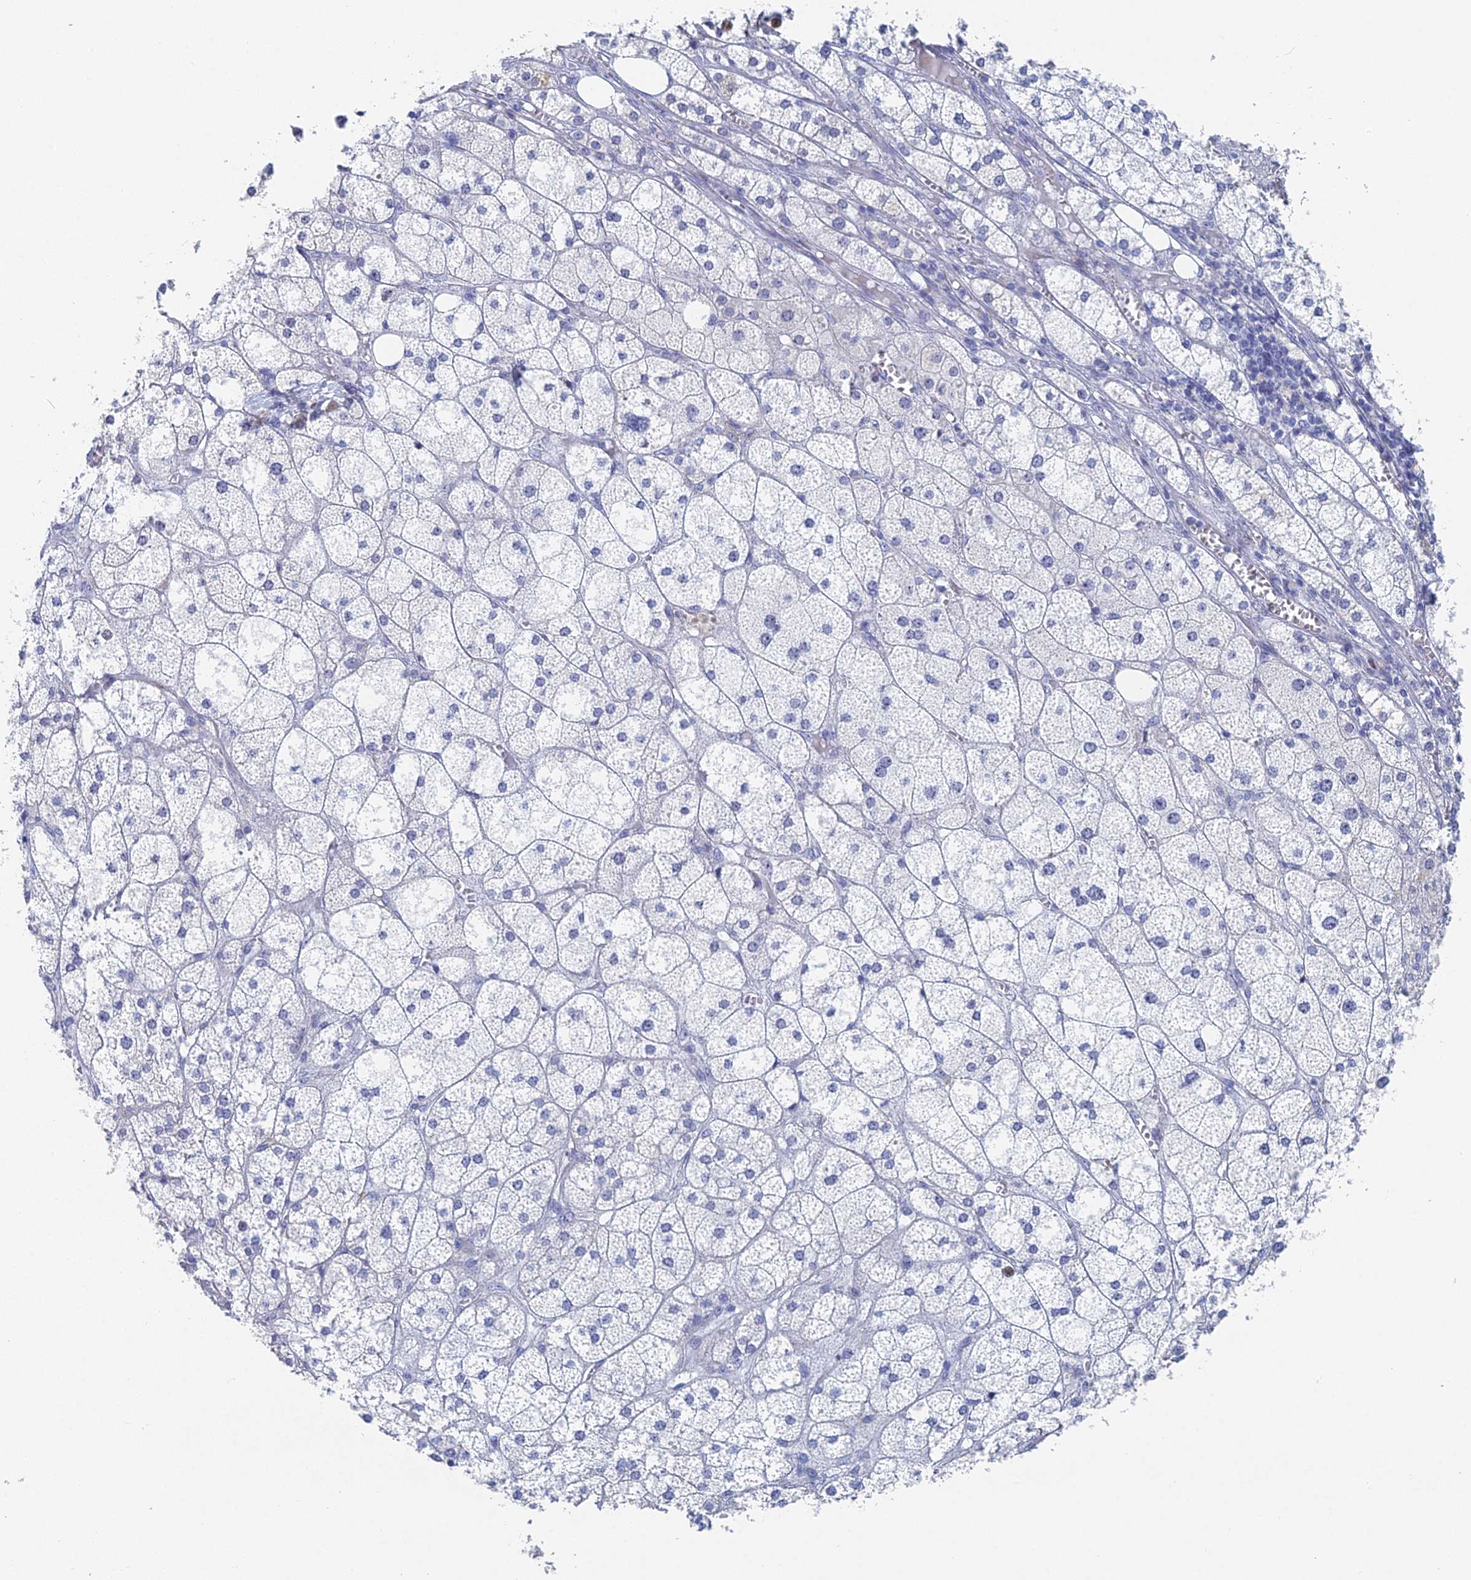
{"staining": {"intensity": "weak", "quantity": "<25%", "location": "nuclear"}, "tissue": "adrenal gland", "cell_type": "Glandular cells", "image_type": "normal", "snomed": [{"axis": "morphology", "description": "Normal tissue, NOS"}, {"axis": "topography", "description": "Adrenal gland"}], "caption": "Glandular cells are negative for protein expression in benign human adrenal gland. (Brightfield microscopy of DAB immunohistochemistry at high magnification).", "gene": "DRGX", "patient": {"sex": "female", "age": 61}}